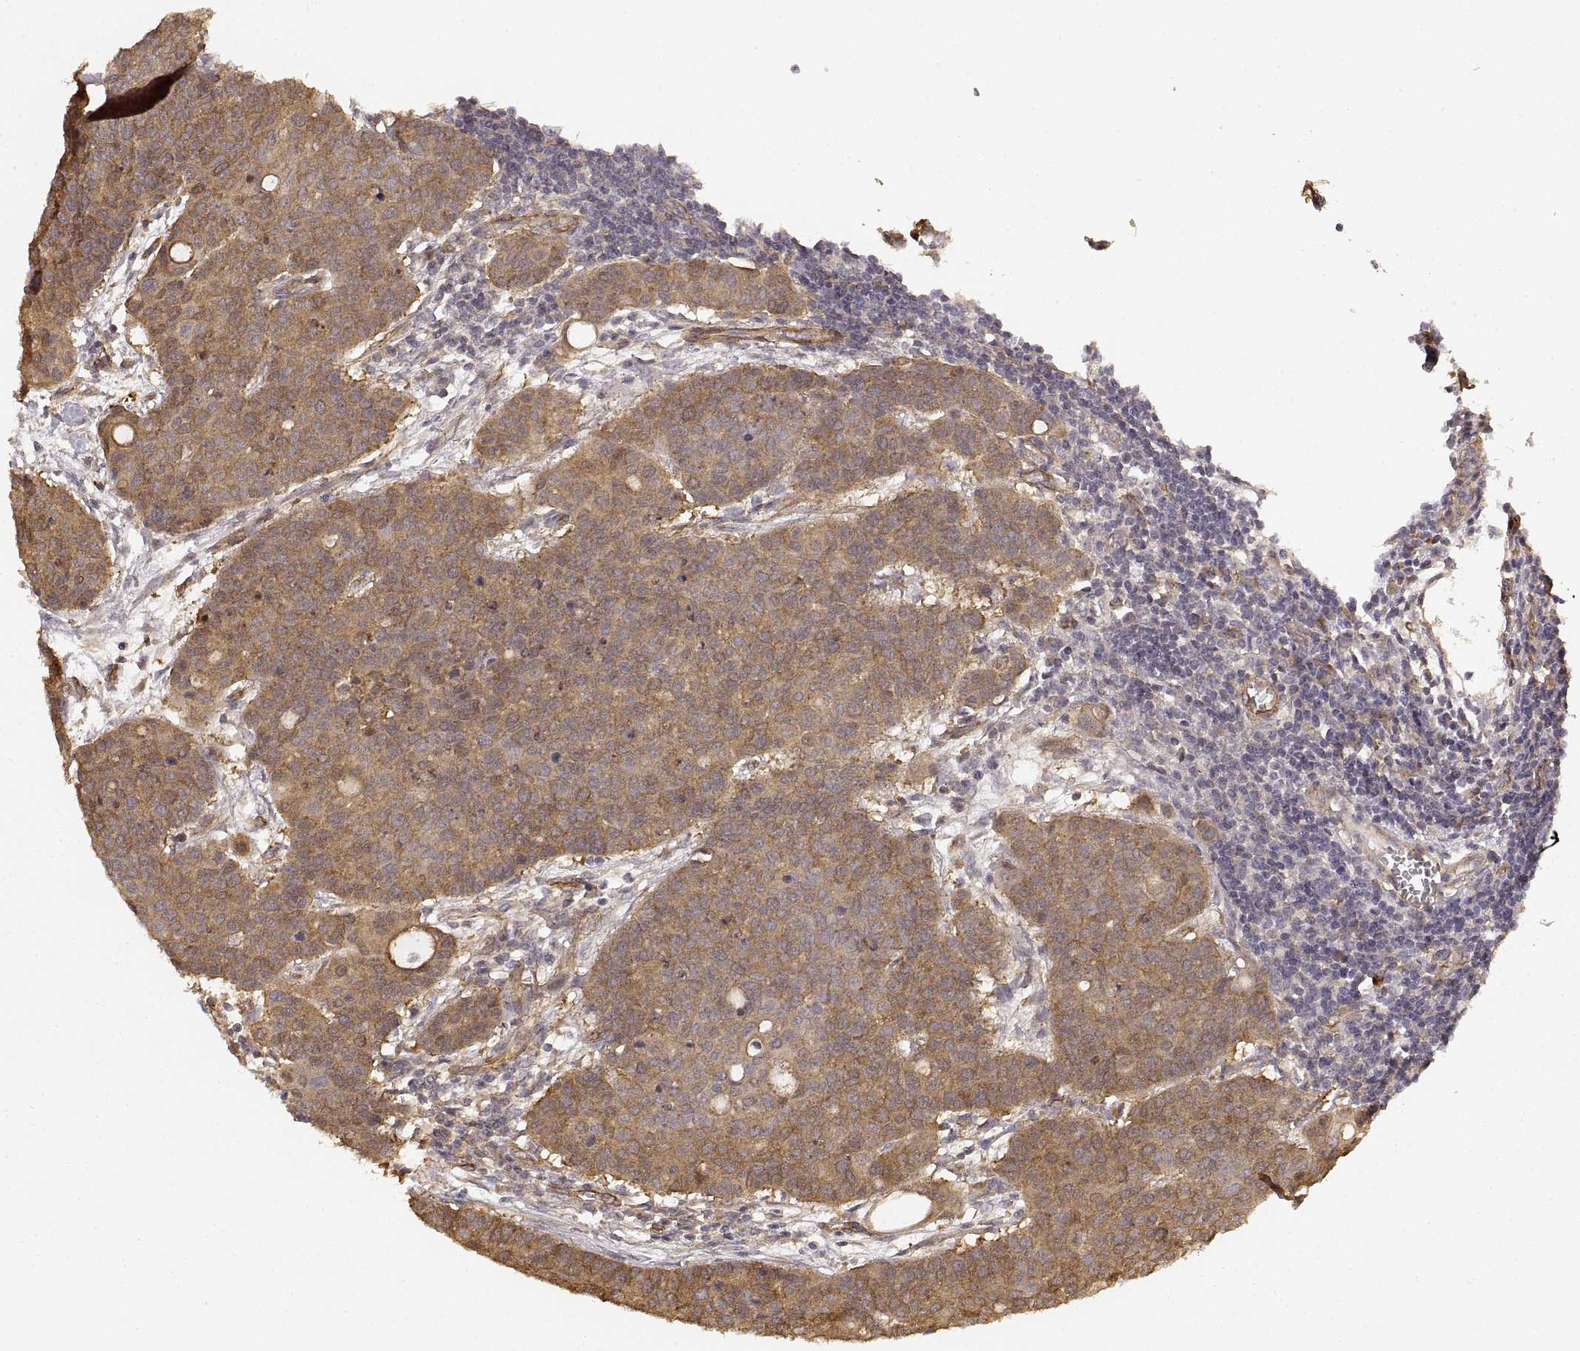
{"staining": {"intensity": "moderate", "quantity": ">75%", "location": "cytoplasmic/membranous"}, "tissue": "carcinoid", "cell_type": "Tumor cells", "image_type": "cancer", "snomed": [{"axis": "morphology", "description": "Carcinoid, malignant, NOS"}, {"axis": "topography", "description": "Colon"}], "caption": "This photomicrograph demonstrates immunohistochemistry staining of human carcinoid (malignant), with medium moderate cytoplasmic/membranous expression in about >75% of tumor cells.", "gene": "LAMA4", "patient": {"sex": "male", "age": 81}}